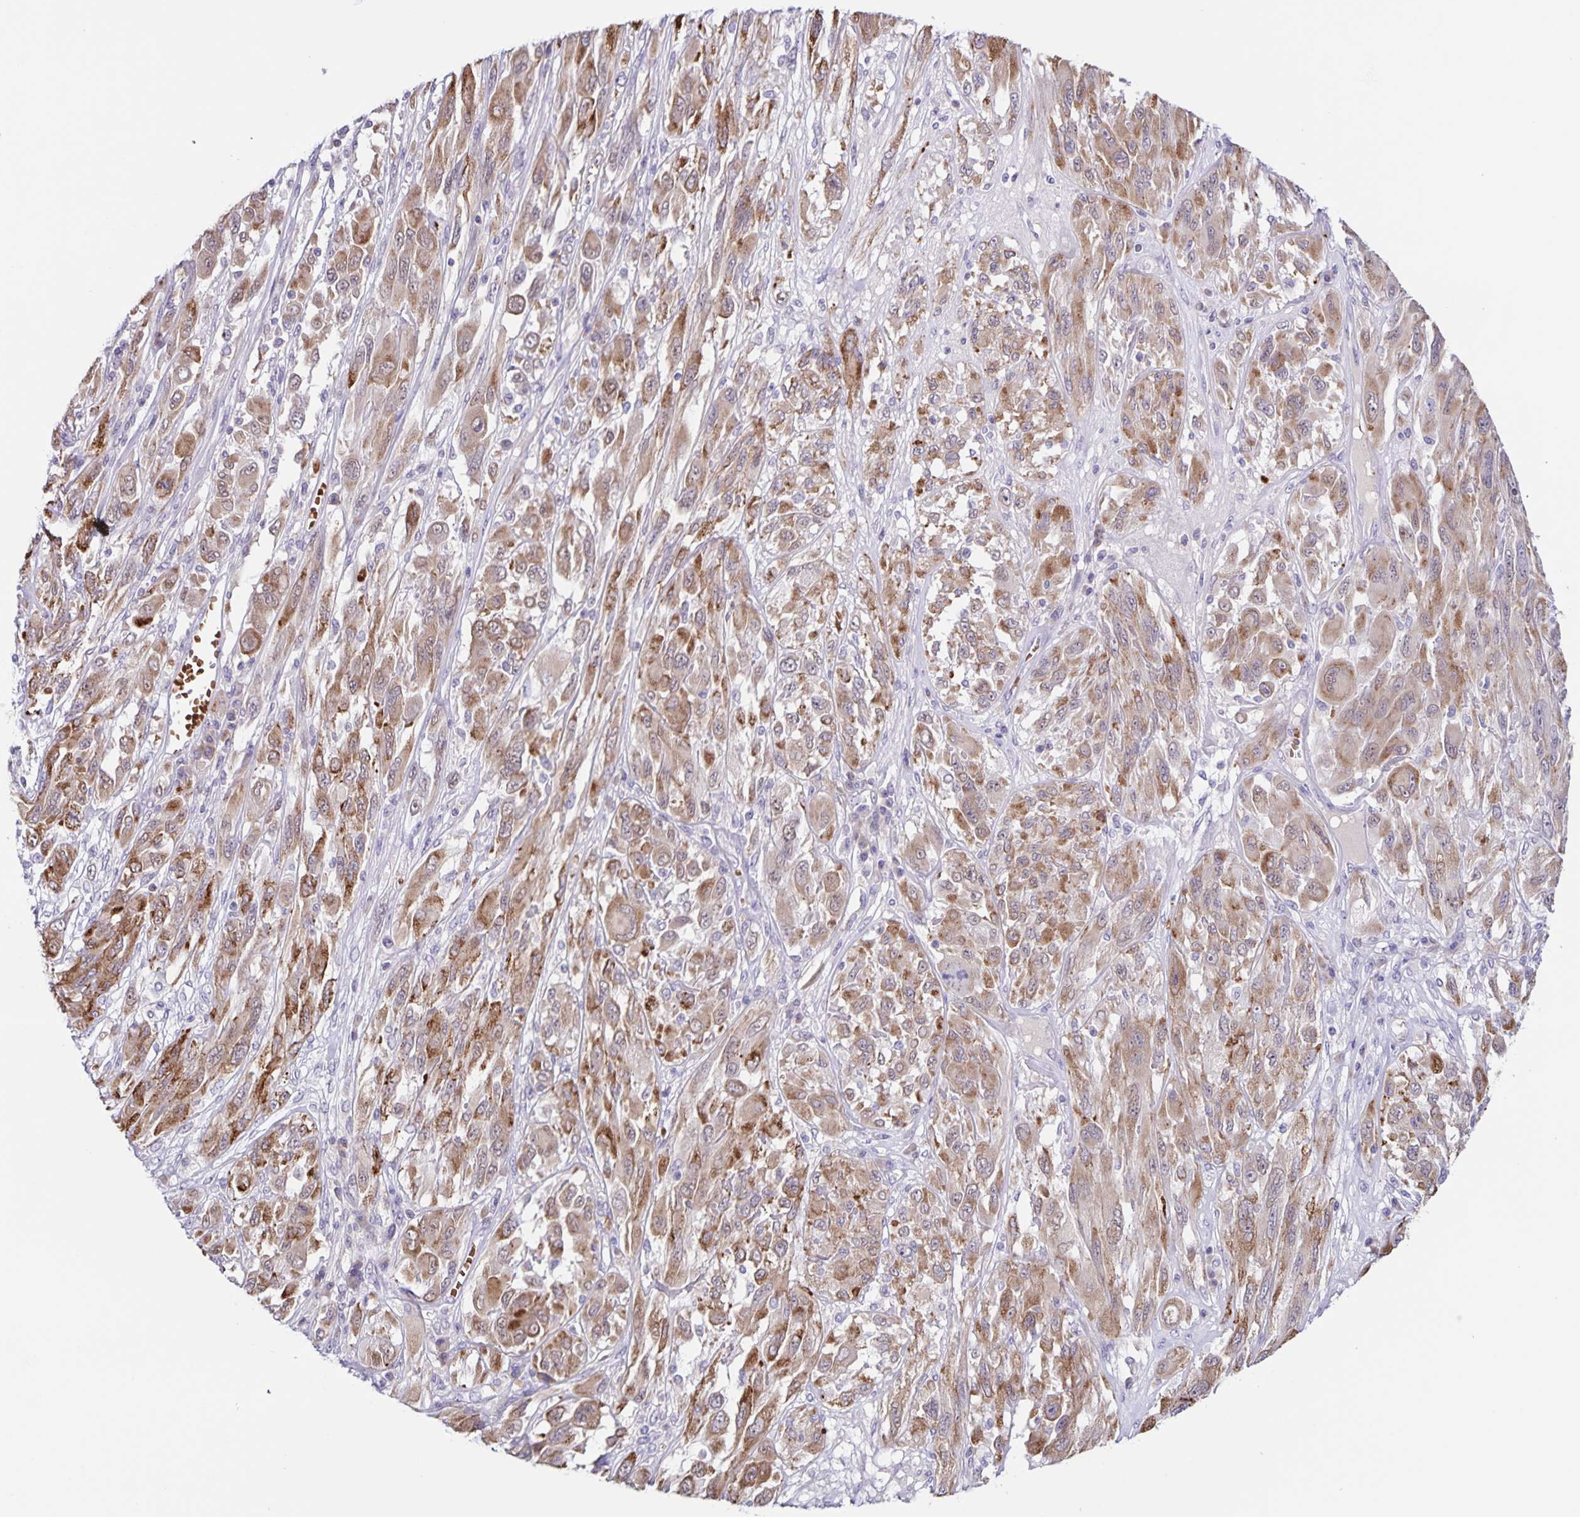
{"staining": {"intensity": "moderate", "quantity": ">75%", "location": "cytoplasmic/membranous"}, "tissue": "melanoma", "cell_type": "Tumor cells", "image_type": "cancer", "snomed": [{"axis": "morphology", "description": "Malignant melanoma, NOS"}, {"axis": "topography", "description": "Skin"}], "caption": "A brown stain highlights moderate cytoplasmic/membranous positivity of a protein in melanoma tumor cells.", "gene": "STPG4", "patient": {"sex": "female", "age": 91}}